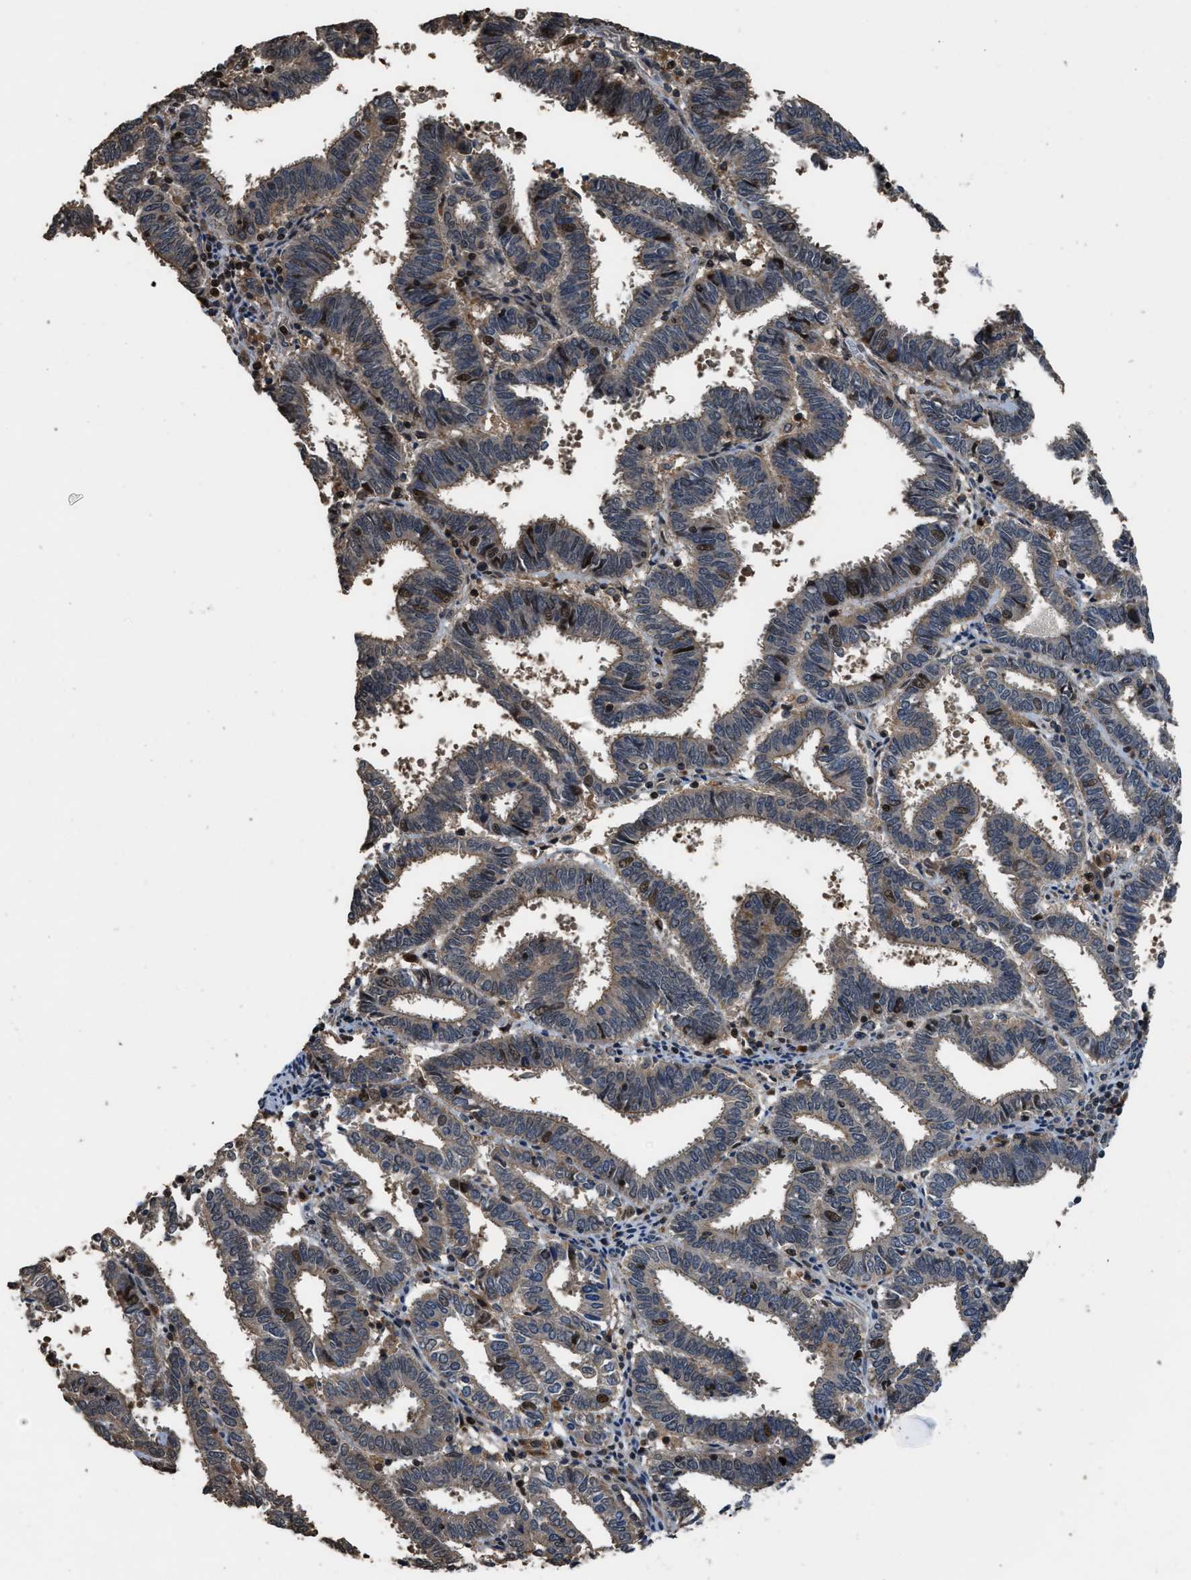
{"staining": {"intensity": "weak", "quantity": "<25%", "location": "cytoplasmic/membranous,nuclear"}, "tissue": "endometrial cancer", "cell_type": "Tumor cells", "image_type": "cancer", "snomed": [{"axis": "morphology", "description": "Adenocarcinoma, NOS"}, {"axis": "topography", "description": "Uterus"}], "caption": "The micrograph reveals no significant expression in tumor cells of endometrial adenocarcinoma.", "gene": "CTBS", "patient": {"sex": "female", "age": 83}}